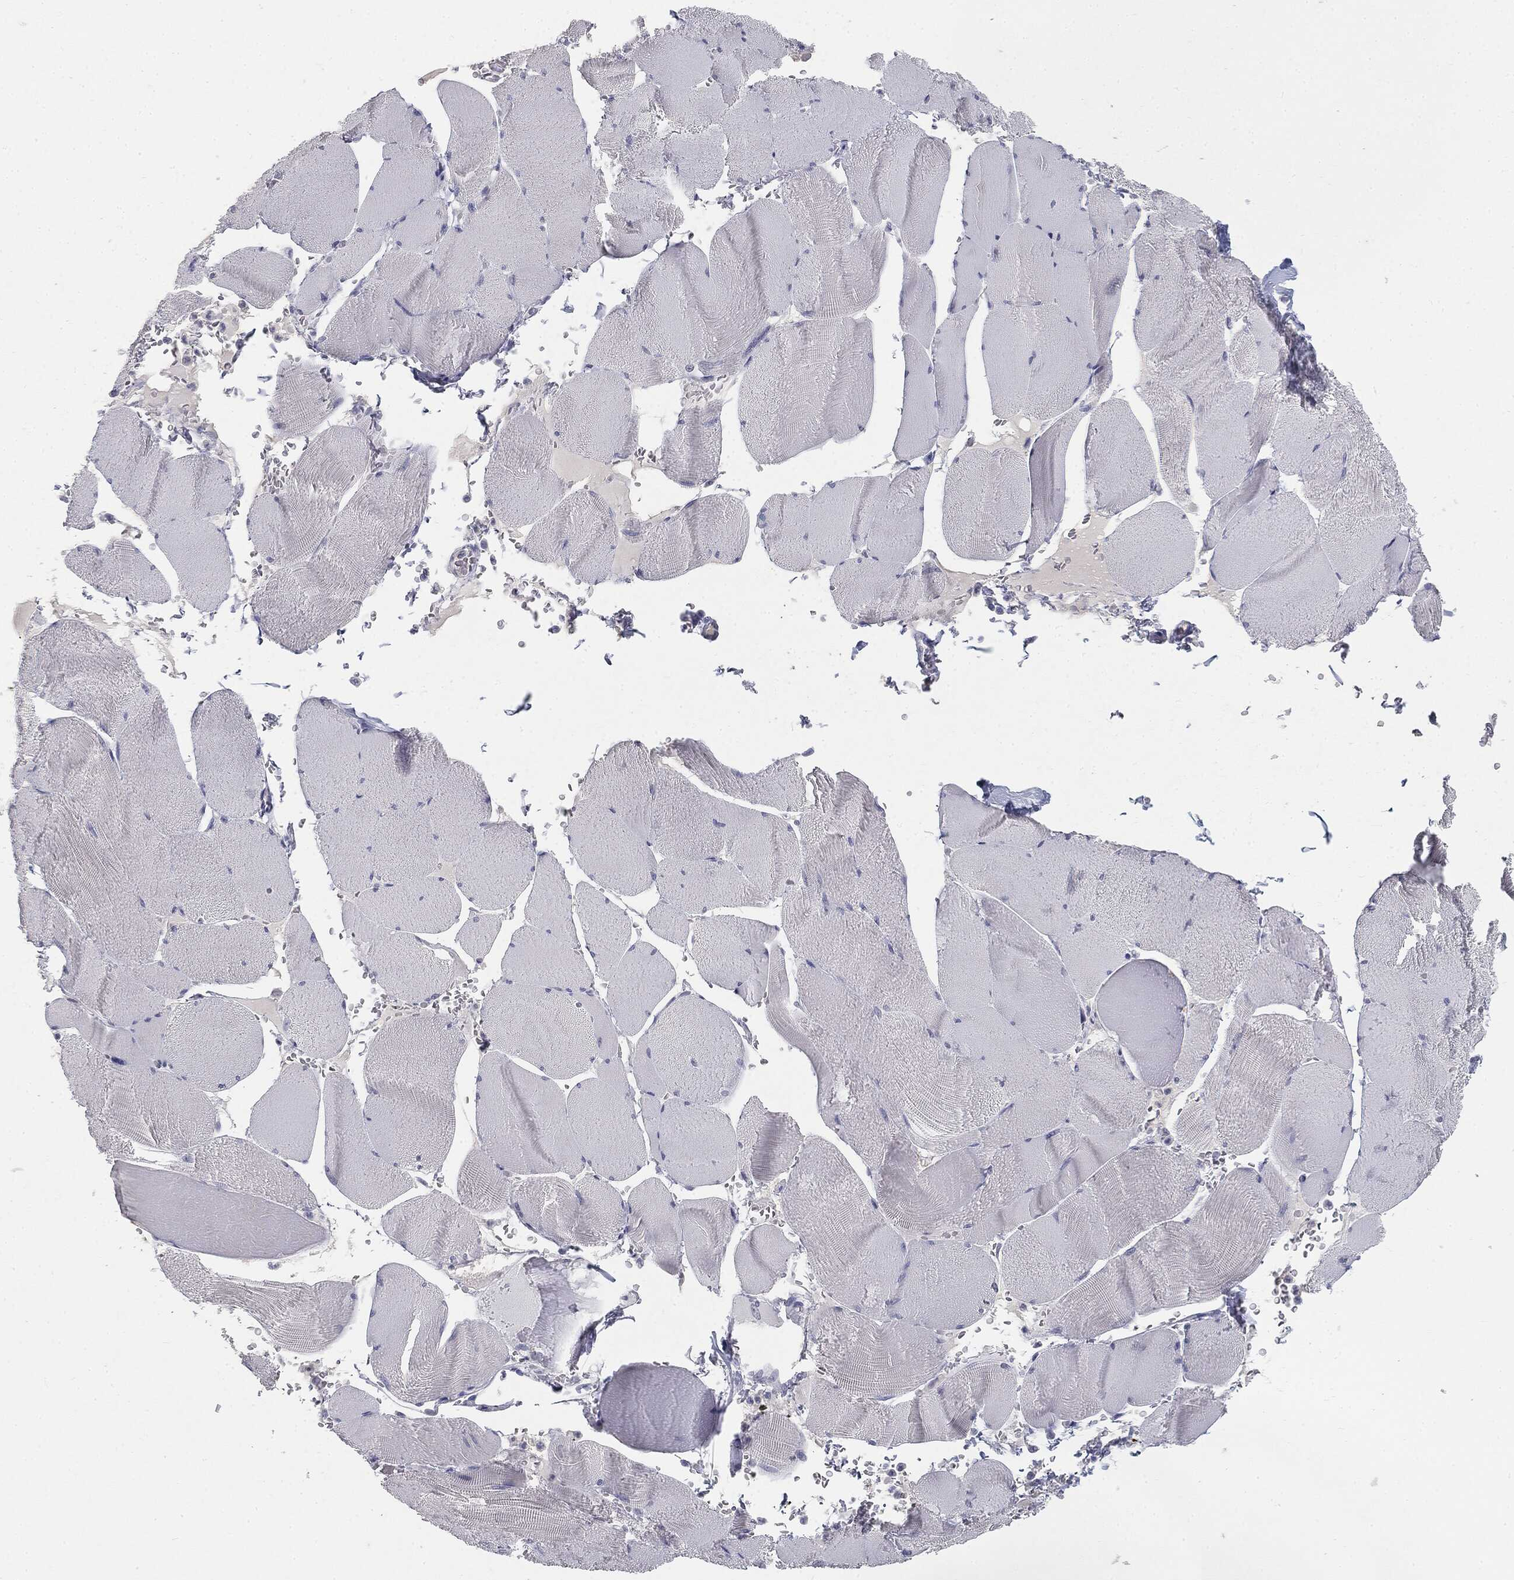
{"staining": {"intensity": "negative", "quantity": "none", "location": "none"}, "tissue": "skeletal muscle", "cell_type": "Myocytes", "image_type": "normal", "snomed": [{"axis": "morphology", "description": "Normal tissue, NOS"}, {"axis": "topography", "description": "Skeletal muscle"}], "caption": "DAB (3,3'-diaminobenzidine) immunohistochemical staining of unremarkable human skeletal muscle displays no significant positivity in myocytes.", "gene": "MUC1", "patient": {"sex": "male", "age": 56}}